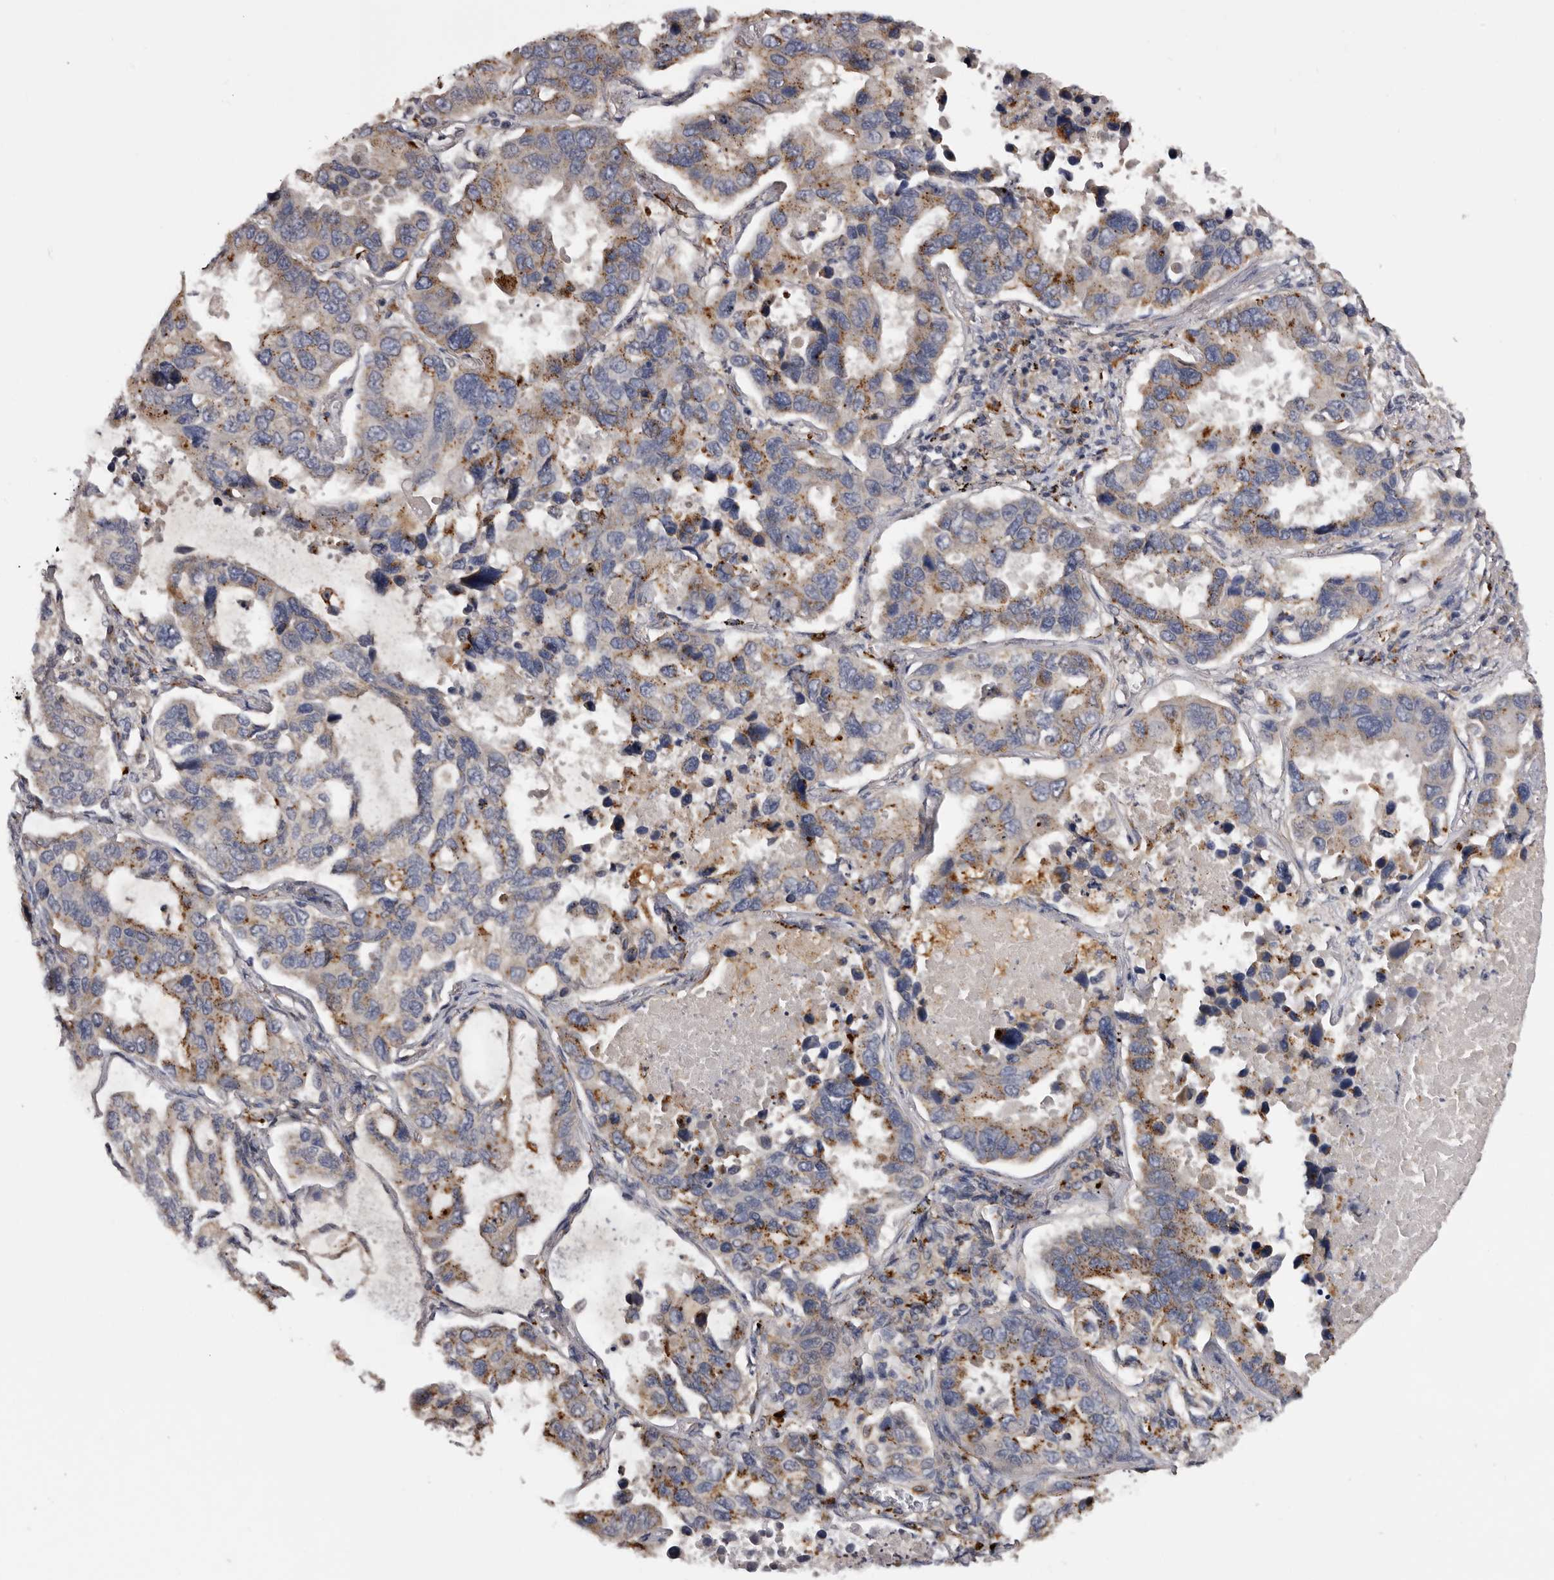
{"staining": {"intensity": "moderate", "quantity": "25%-75%", "location": "cytoplasmic/membranous"}, "tissue": "lung cancer", "cell_type": "Tumor cells", "image_type": "cancer", "snomed": [{"axis": "morphology", "description": "Adenocarcinoma, NOS"}, {"axis": "topography", "description": "Lung"}], "caption": "Moderate cytoplasmic/membranous protein staining is present in approximately 25%-75% of tumor cells in adenocarcinoma (lung).", "gene": "DAP", "patient": {"sex": "male", "age": 64}}